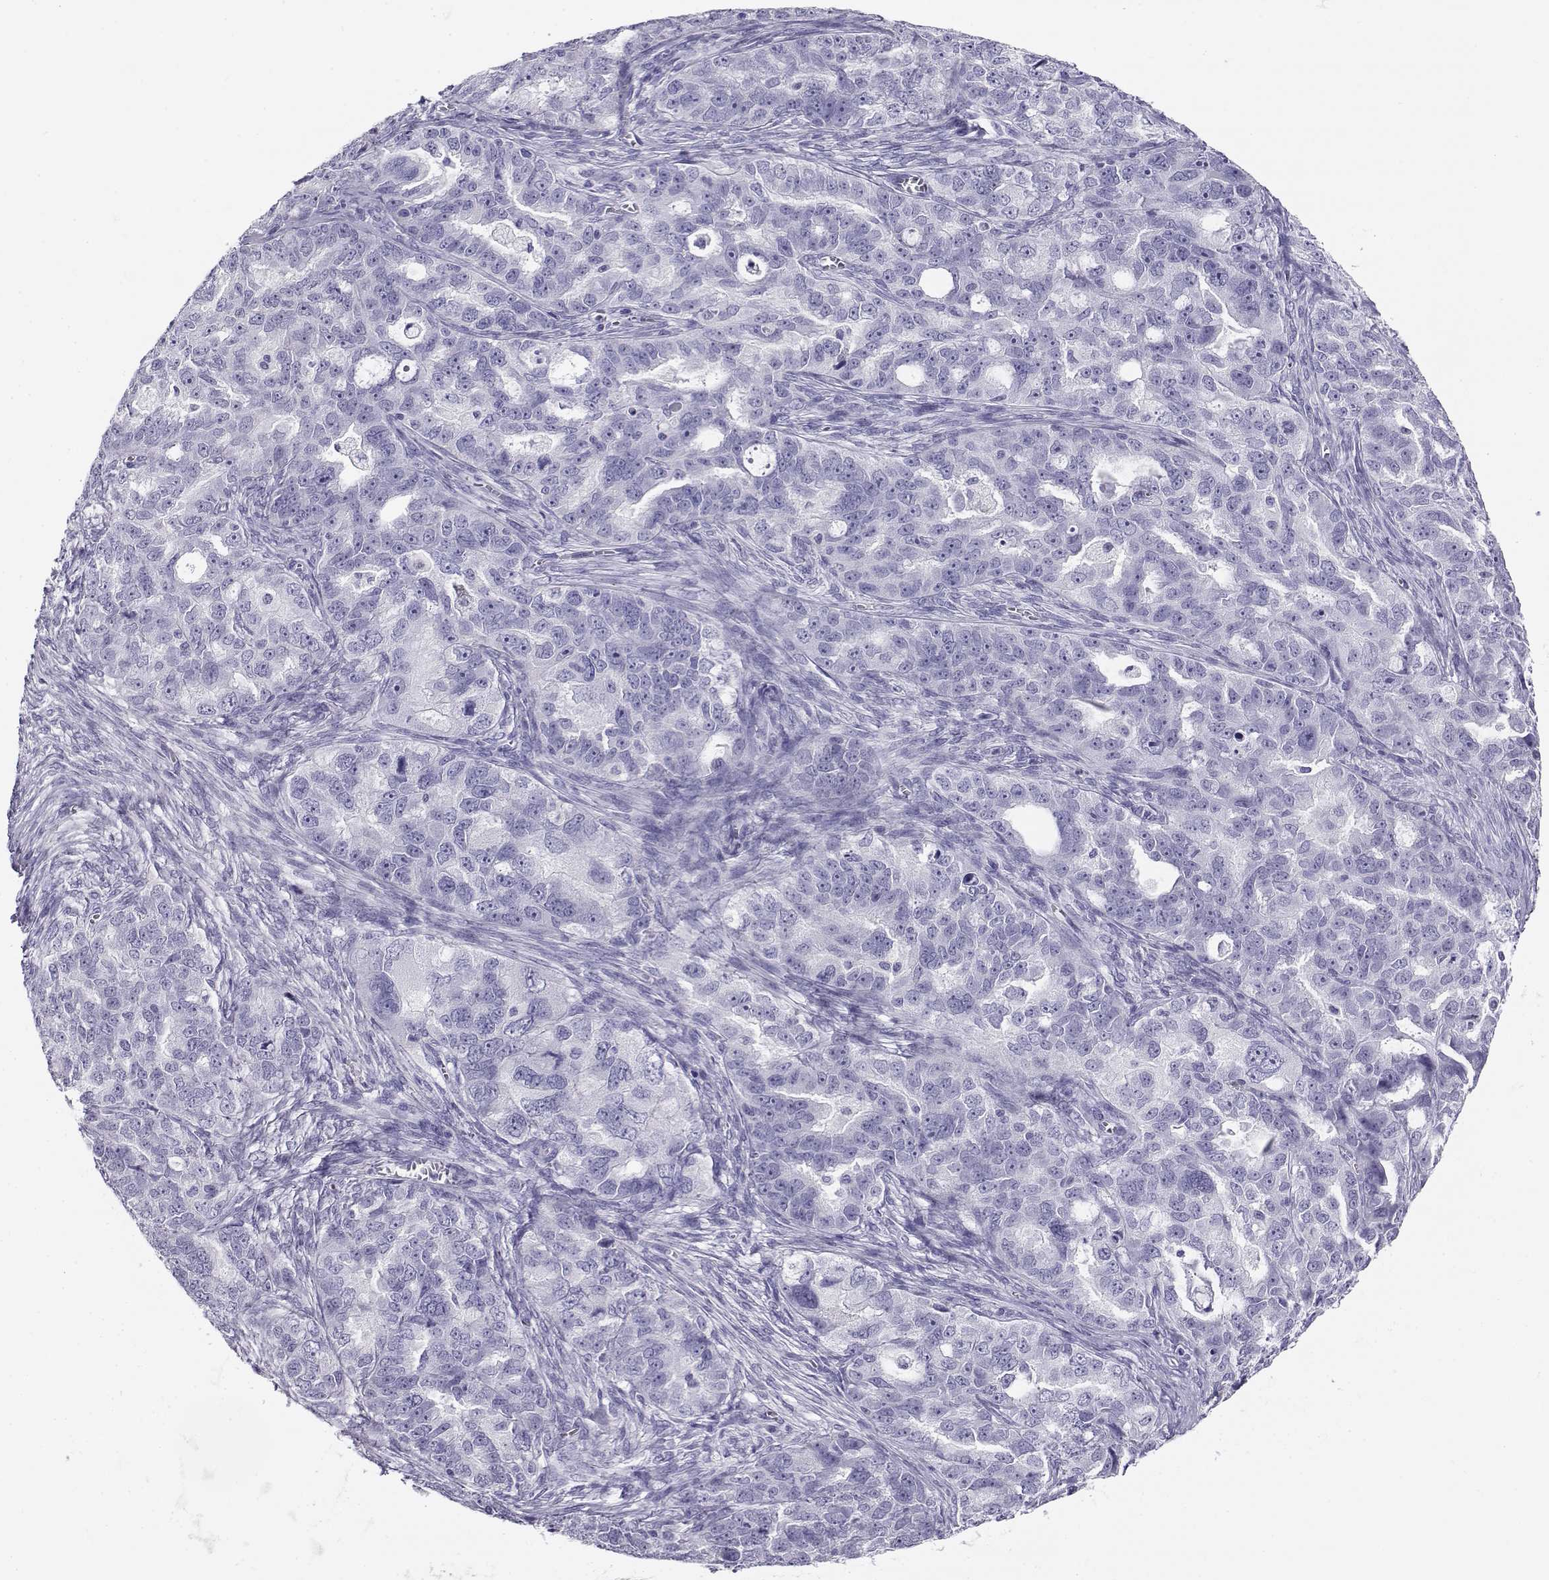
{"staining": {"intensity": "negative", "quantity": "none", "location": "none"}, "tissue": "ovarian cancer", "cell_type": "Tumor cells", "image_type": "cancer", "snomed": [{"axis": "morphology", "description": "Cystadenocarcinoma, serous, NOS"}, {"axis": "topography", "description": "Ovary"}], "caption": "Tumor cells are negative for protein expression in human ovarian cancer (serous cystadenocarcinoma).", "gene": "RHOXF2", "patient": {"sex": "female", "age": 51}}